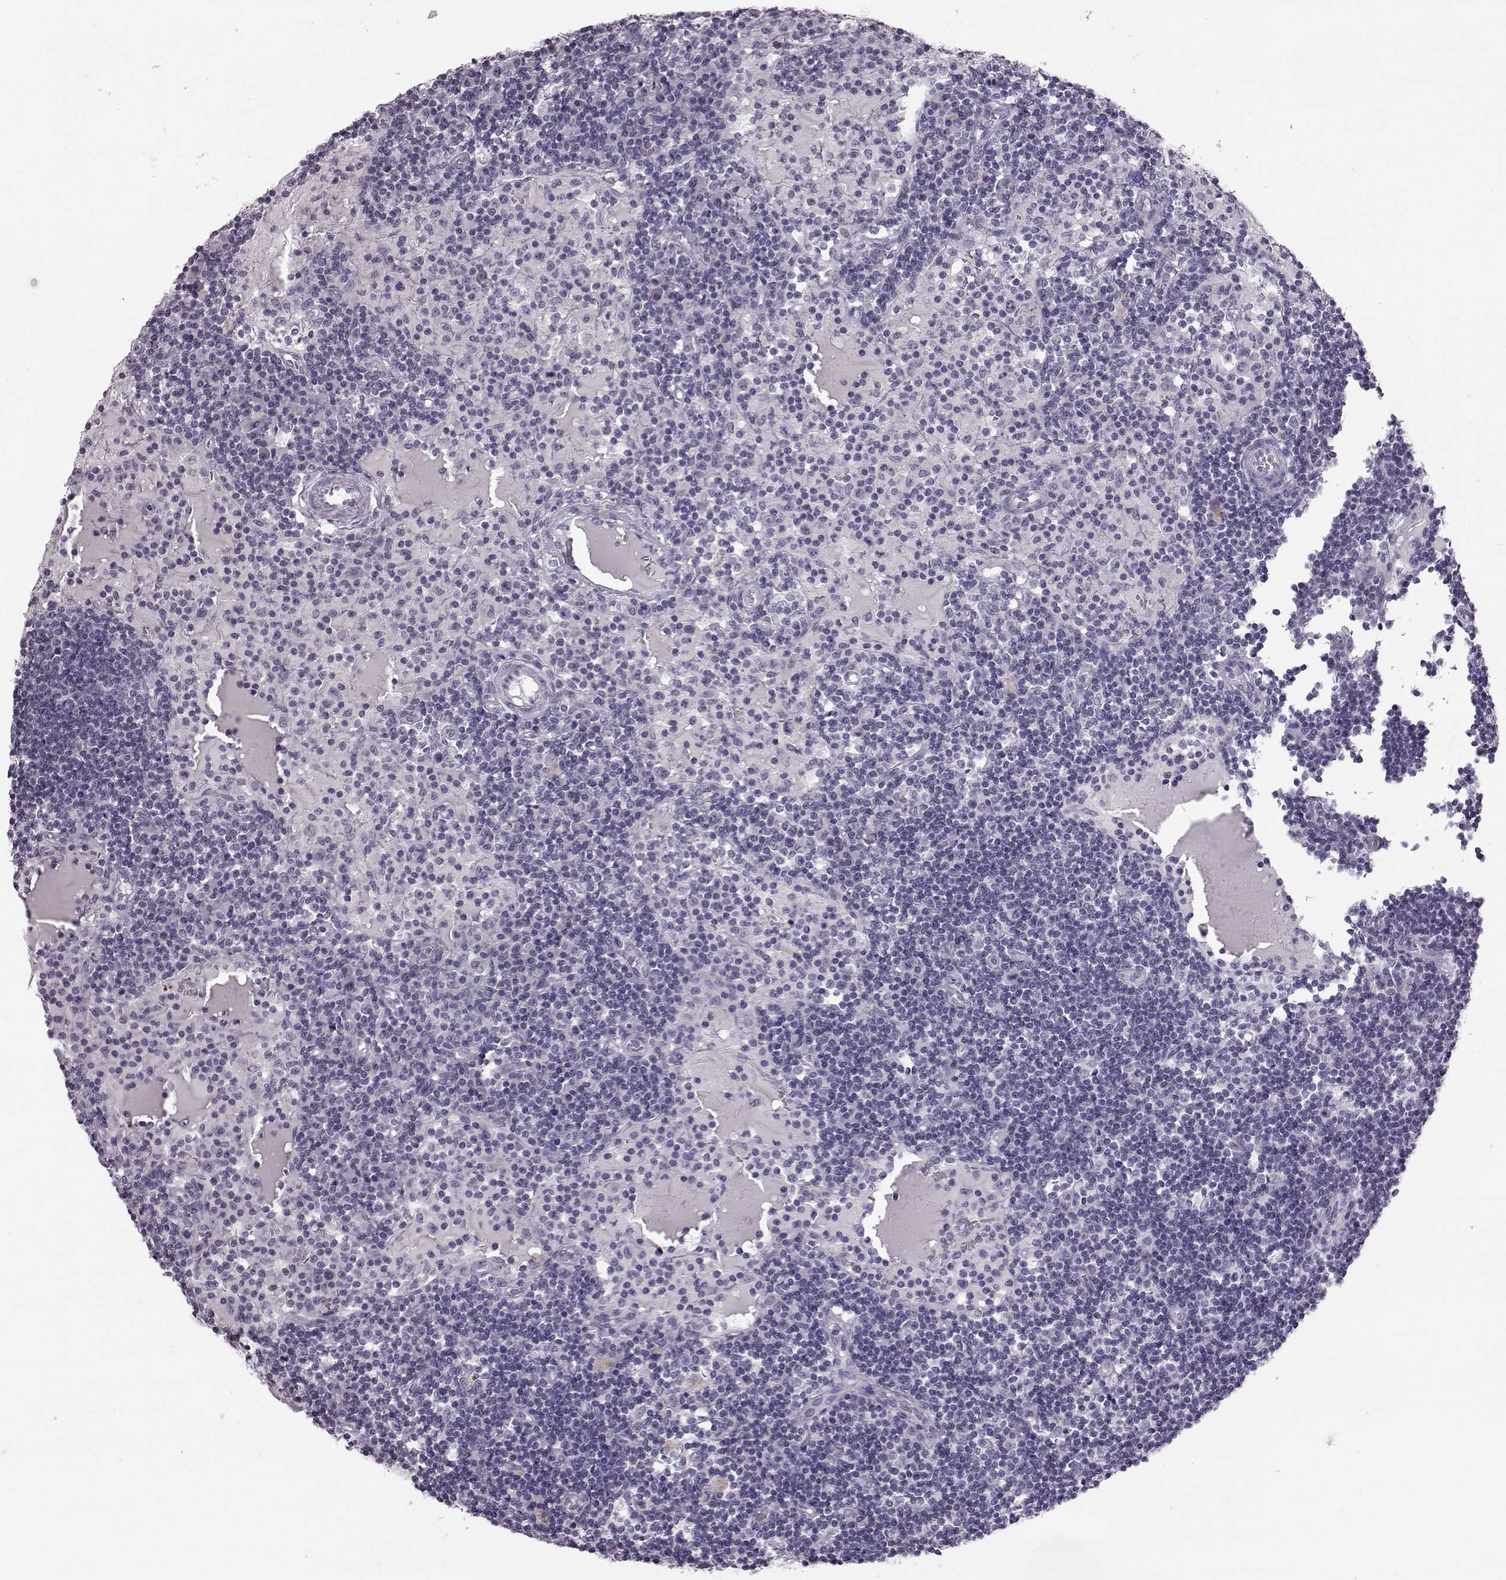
{"staining": {"intensity": "negative", "quantity": "none", "location": "none"}, "tissue": "lymph node", "cell_type": "Germinal center cells", "image_type": "normal", "snomed": [{"axis": "morphology", "description": "Normal tissue, NOS"}, {"axis": "topography", "description": "Lymph node"}], "caption": "This is a photomicrograph of IHC staining of normal lymph node, which shows no expression in germinal center cells.", "gene": "BFSP2", "patient": {"sex": "female", "age": 72}}